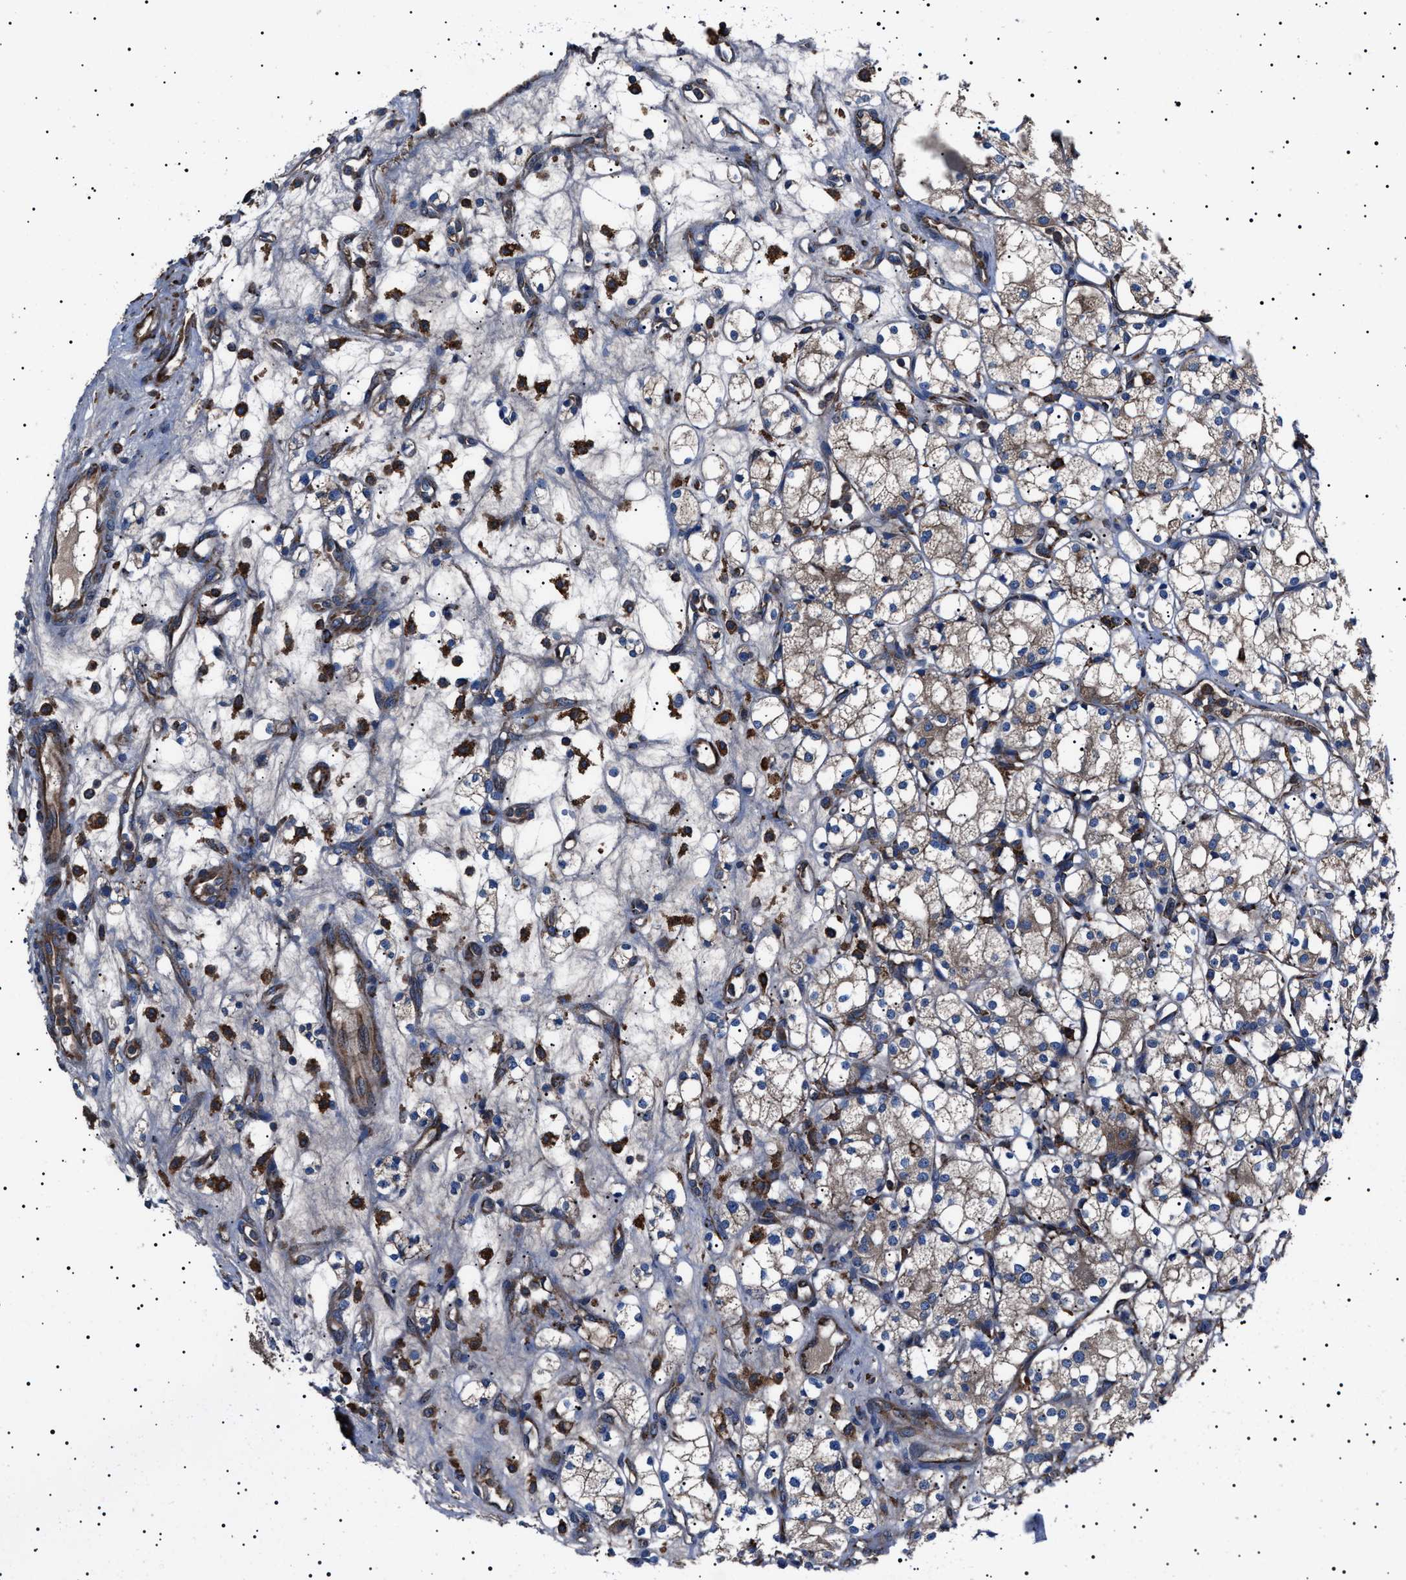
{"staining": {"intensity": "weak", "quantity": "<25%", "location": "cytoplasmic/membranous"}, "tissue": "renal cancer", "cell_type": "Tumor cells", "image_type": "cancer", "snomed": [{"axis": "morphology", "description": "Adenocarcinoma, NOS"}, {"axis": "topography", "description": "Kidney"}], "caption": "Histopathology image shows no significant protein expression in tumor cells of adenocarcinoma (renal).", "gene": "TOP1MT", "patient": {"sex": "male", "age": 77}}